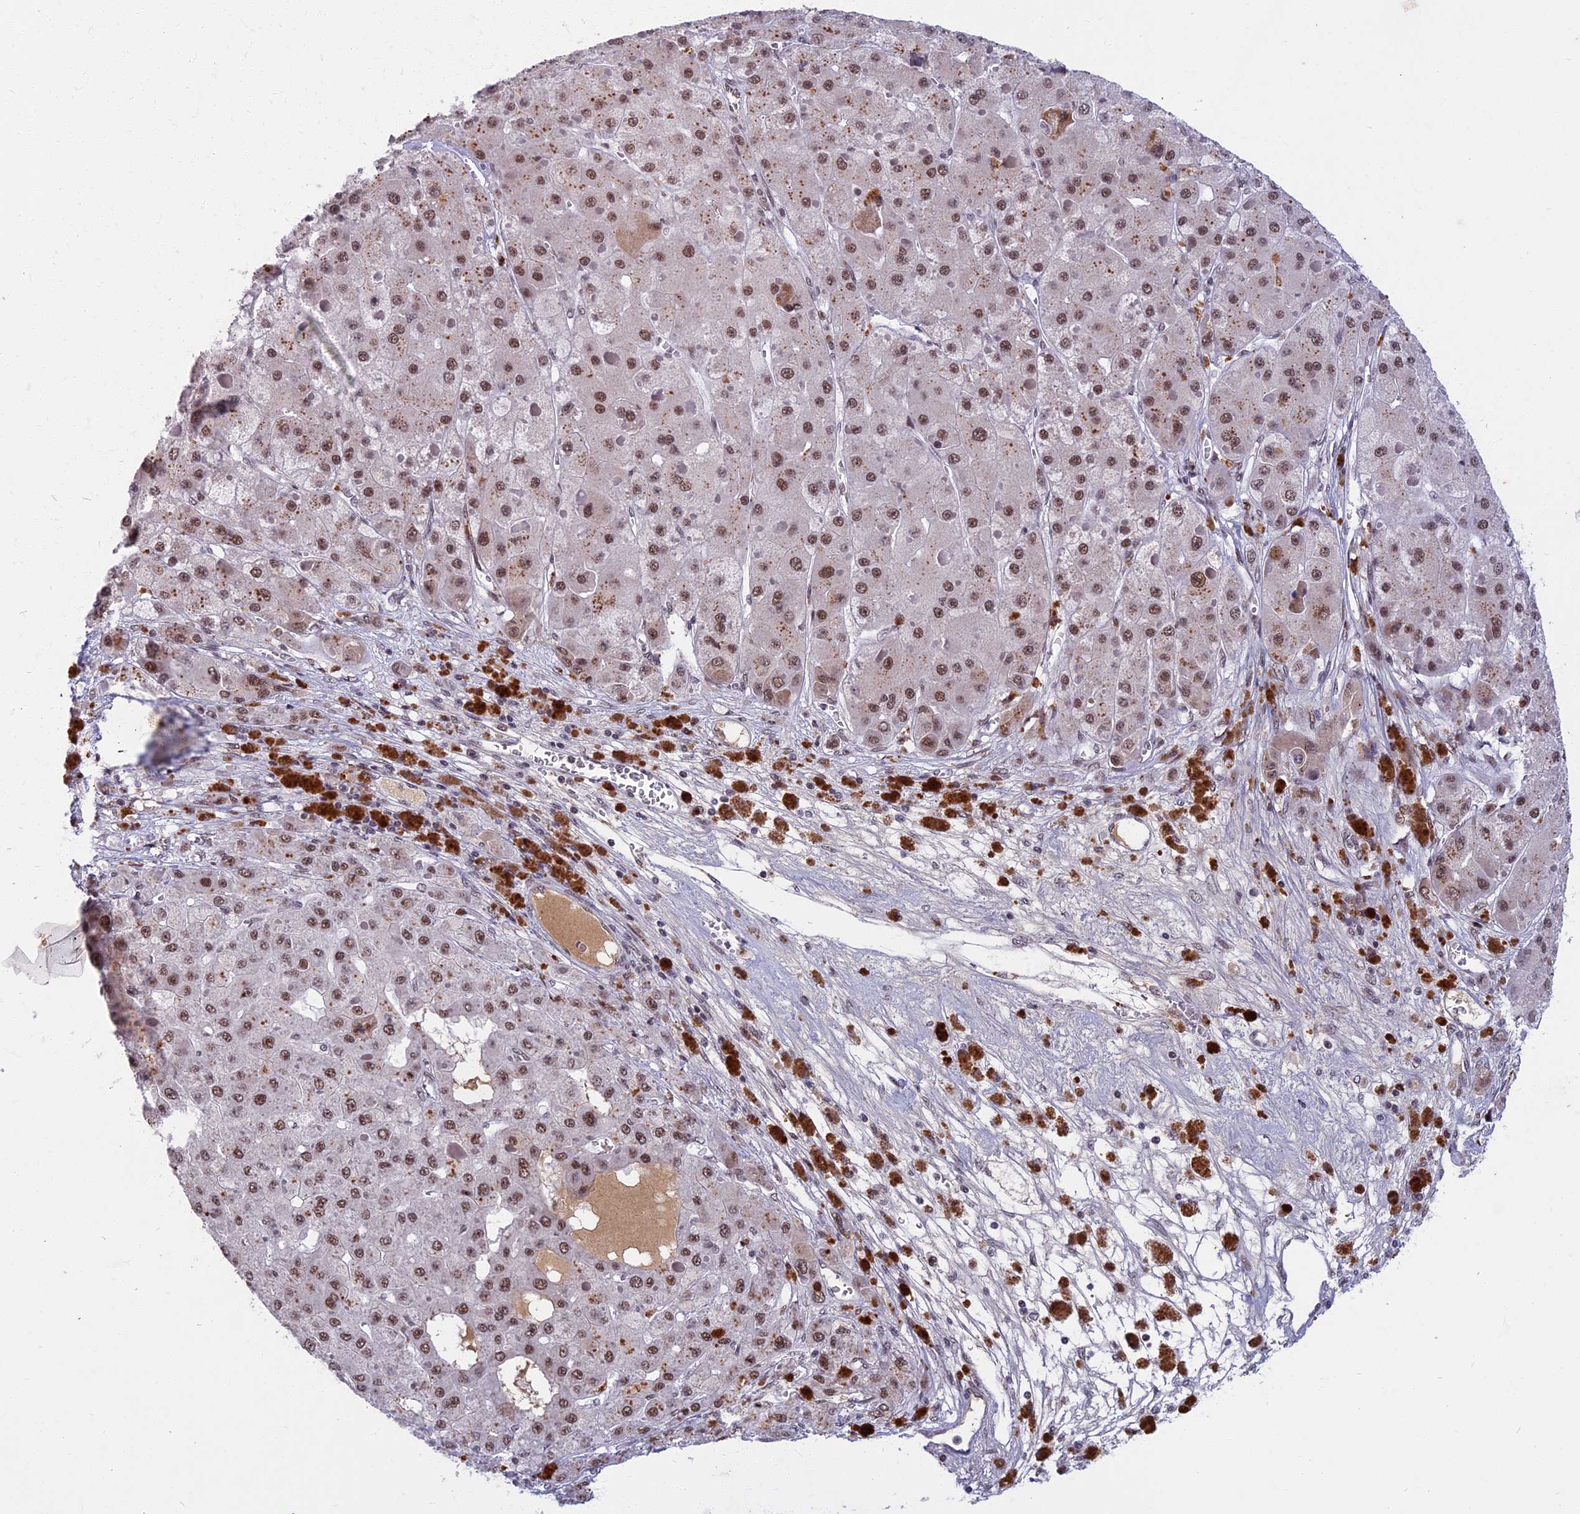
{"staining": {"intensity": "moderate", "quantity": ">75%", "location": "nuclear"}, "tissue": "liver cancer", "cell_type": "Tumor cells", "image_type": "cancer", "snomed": [{"axis": "morphology", "description": "Carcinoma, Hepatocellular, NOS"}, {"axis": "topography", "description": "Liver"}], "caption": "High-magnification brightfield microscopy of liver cancer stained with DAB (brown) and counterstained with hematoxylin (blue). tumor cells exhibit moderate nuclear staining is present in approximately>75% of cells.", "gene": "CDC7", "patient": {"sex": "female", "age": 73}}